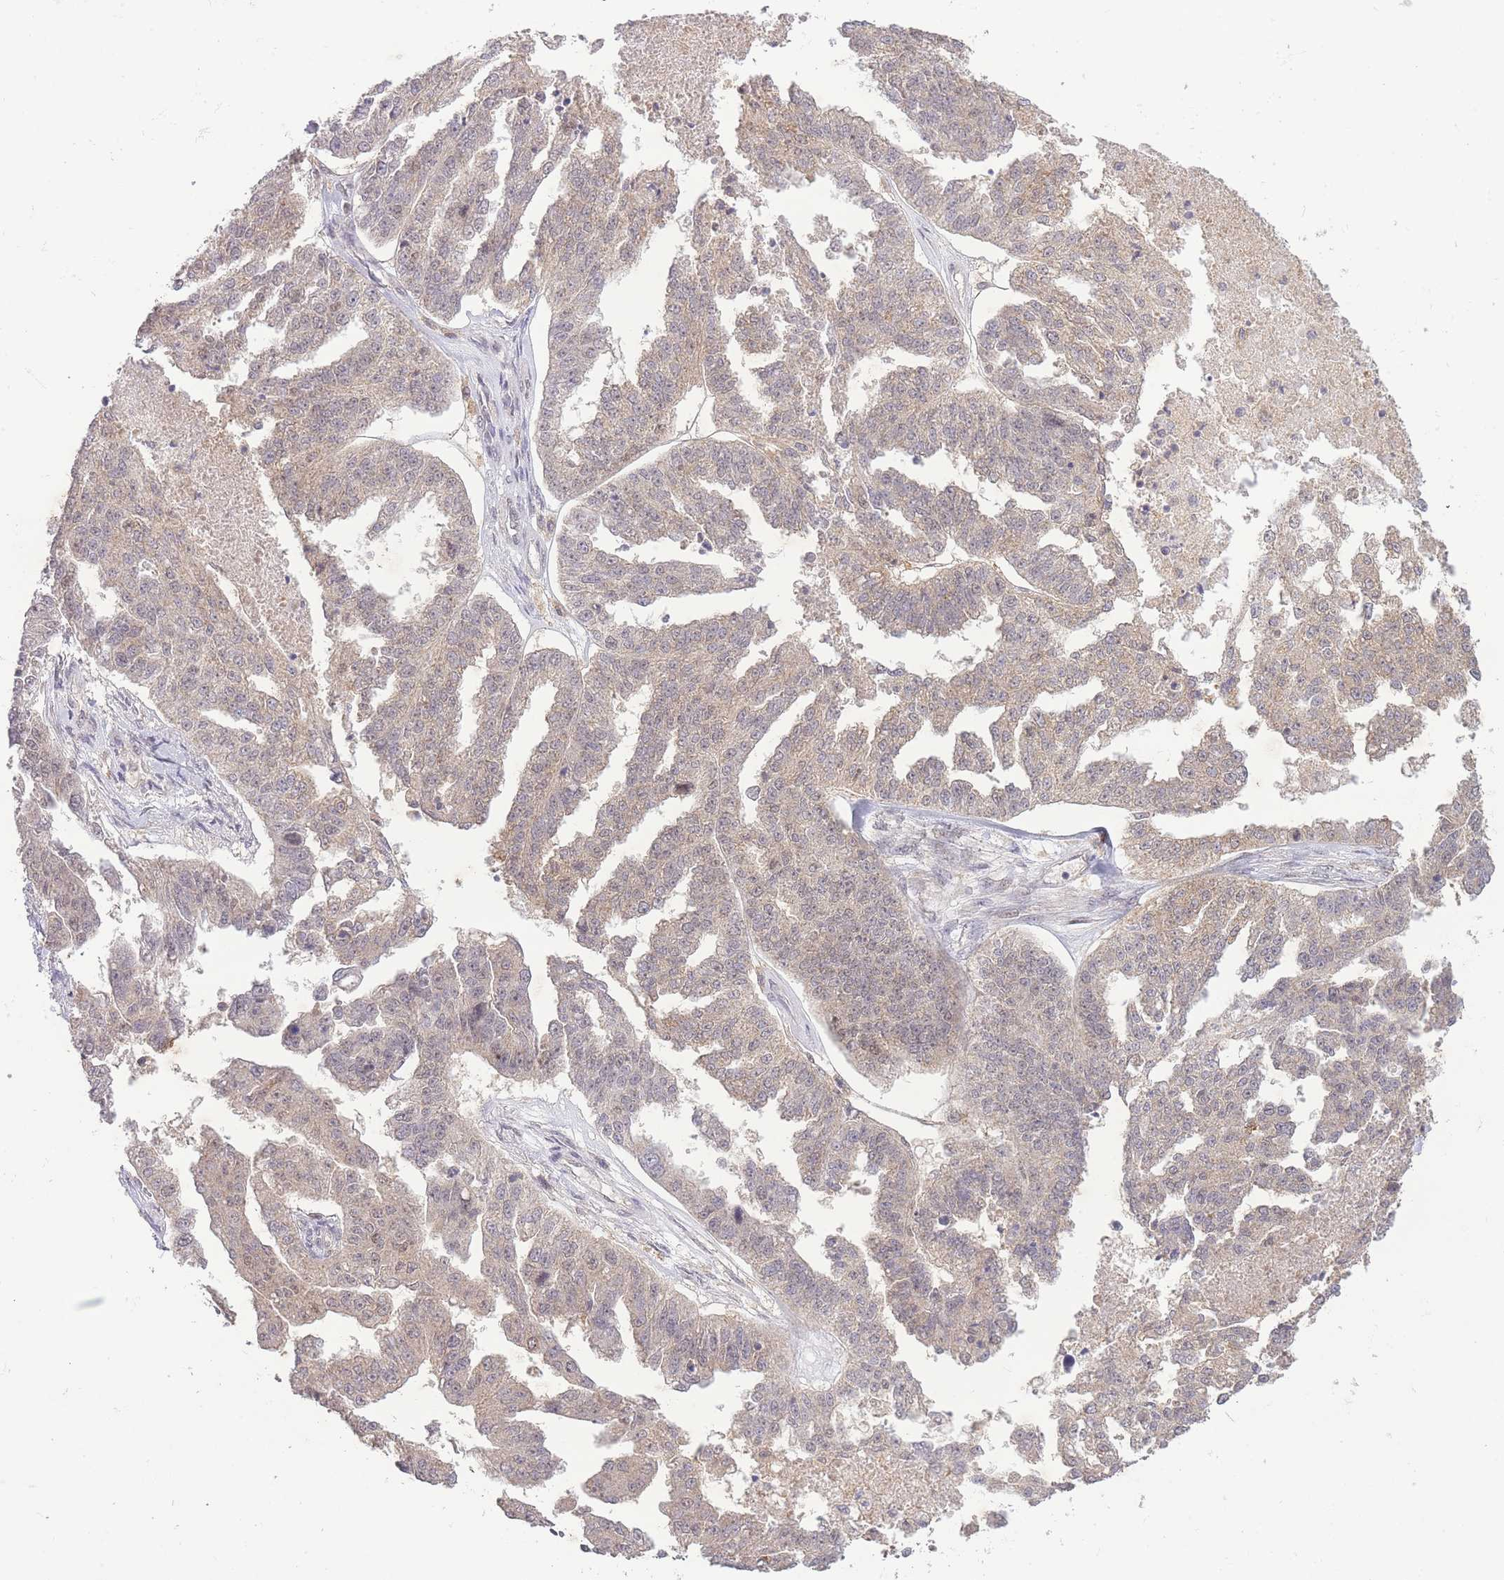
{"staining": {"intensity": "weak", "quantity": "25%-75%", "location": "nuclear"}, "tissue": "ovarian cancer", "cell_type": "Tumor cells", "image_type": "cancer", "snomed": [{"axis": "morphology", "description": "Cystadenocarcinoma, serous, NOS"}, {"axis": "topography", "description": "Ovary"}], "caption": "Serous cystadenocarcinoma (ovarian) was stained to show a protein in brown. There is low levels of weak nuclear positivity in about 25%-75% of tumor cells.", "gene": "RNF144B", "patient": {"sex": "female", "age": 58}}